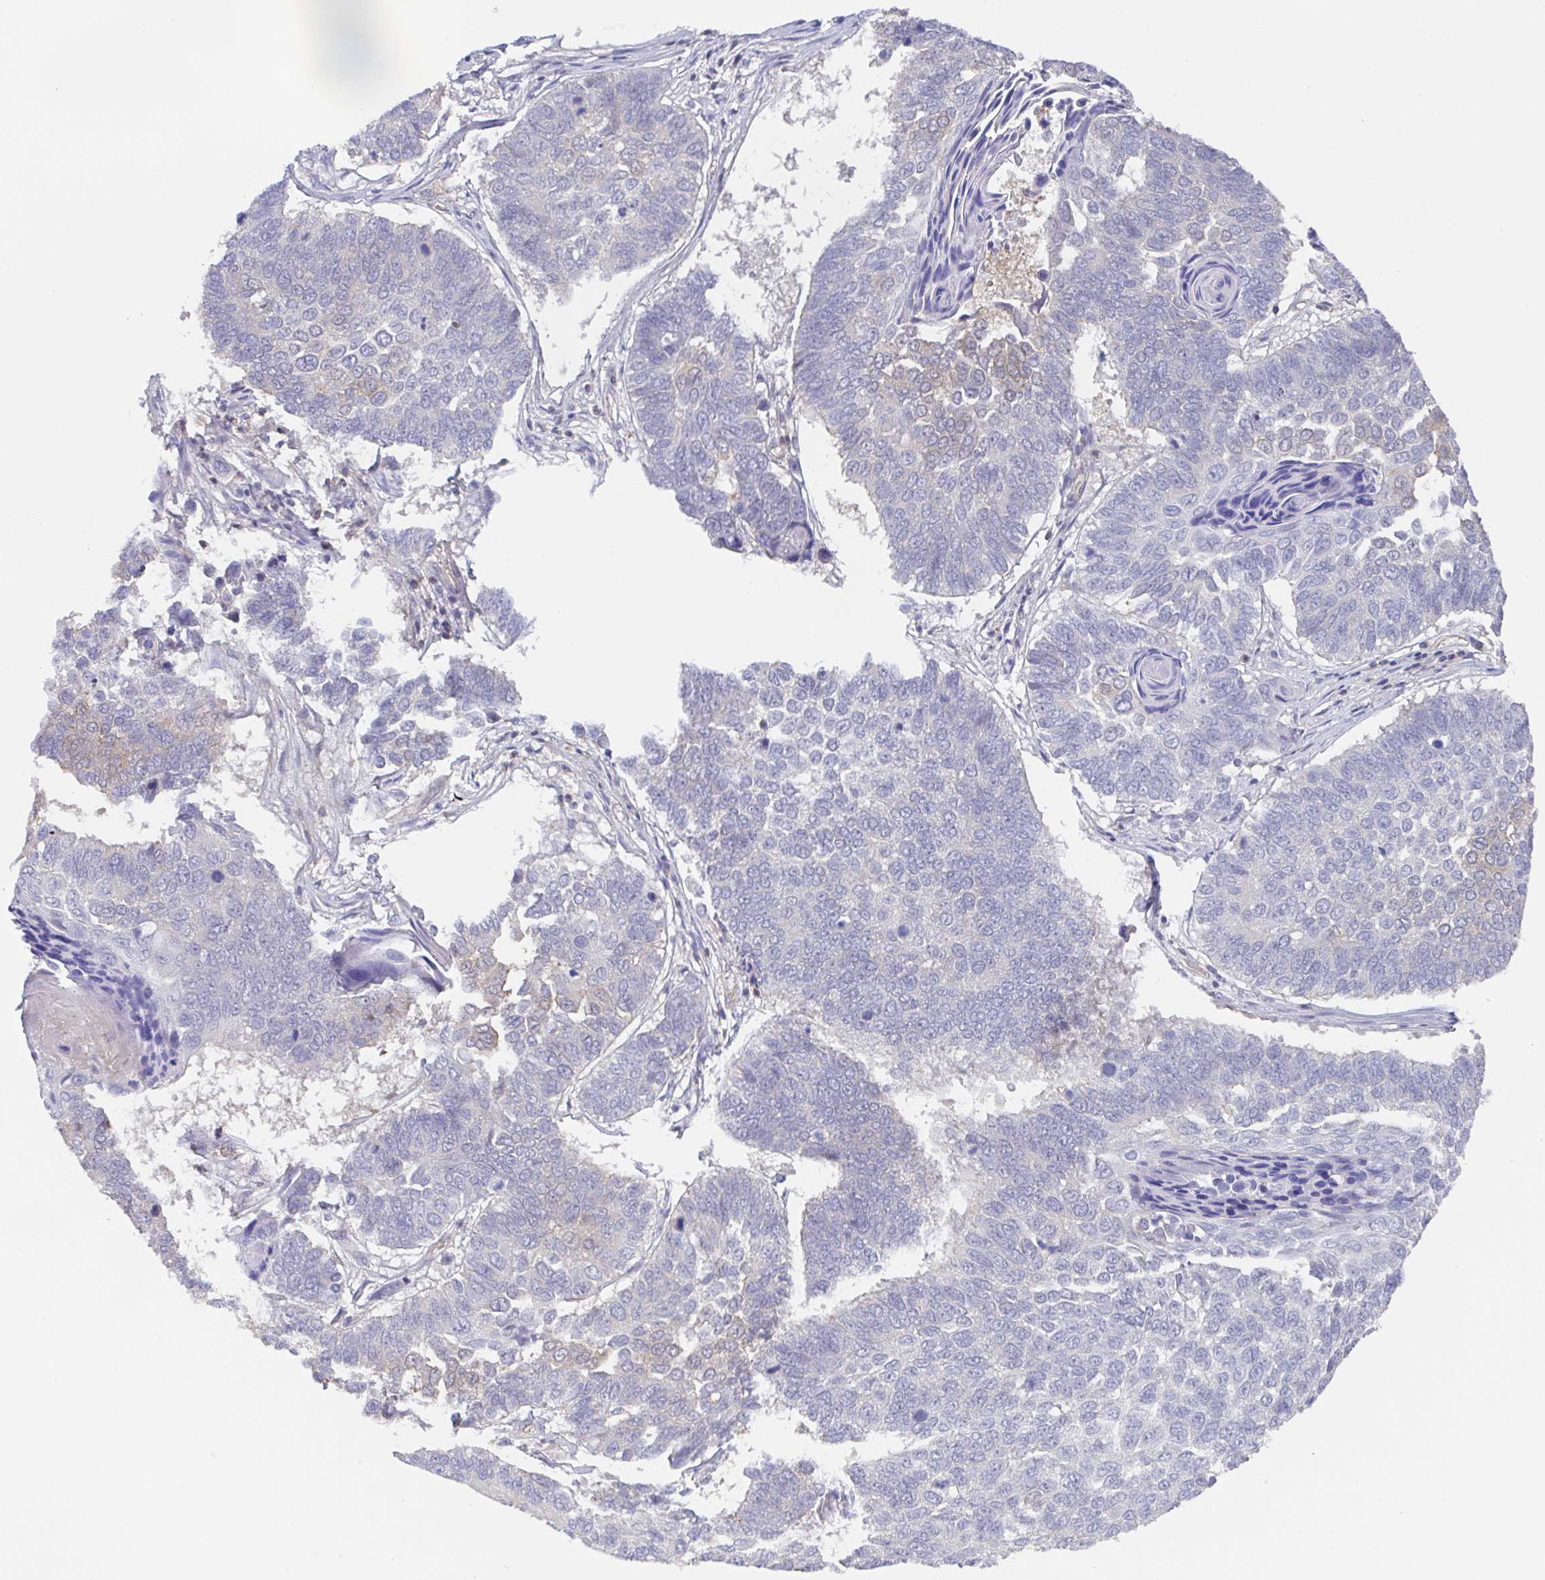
{"staining": {"intensity": "negative", "quantity": "none", "location": "none"}, "tissue": "lung cancer", "cell_type": "Tumor cells", "image_type": "cancer", "snomed": [{"axis": "morphology", "description": "Squamous cell carcinoma, NOS"}, {"axis": "topography", "description": "Lung"}], "caption": "Lung squamous cell carcinoma was stained to show a protein in brown. There is no significant positivity in tumor cells. (DAB IHC with hematoxylin counter stain).", "gene": "AGFG2", "patient": {"sex": "male", "age": 73}}